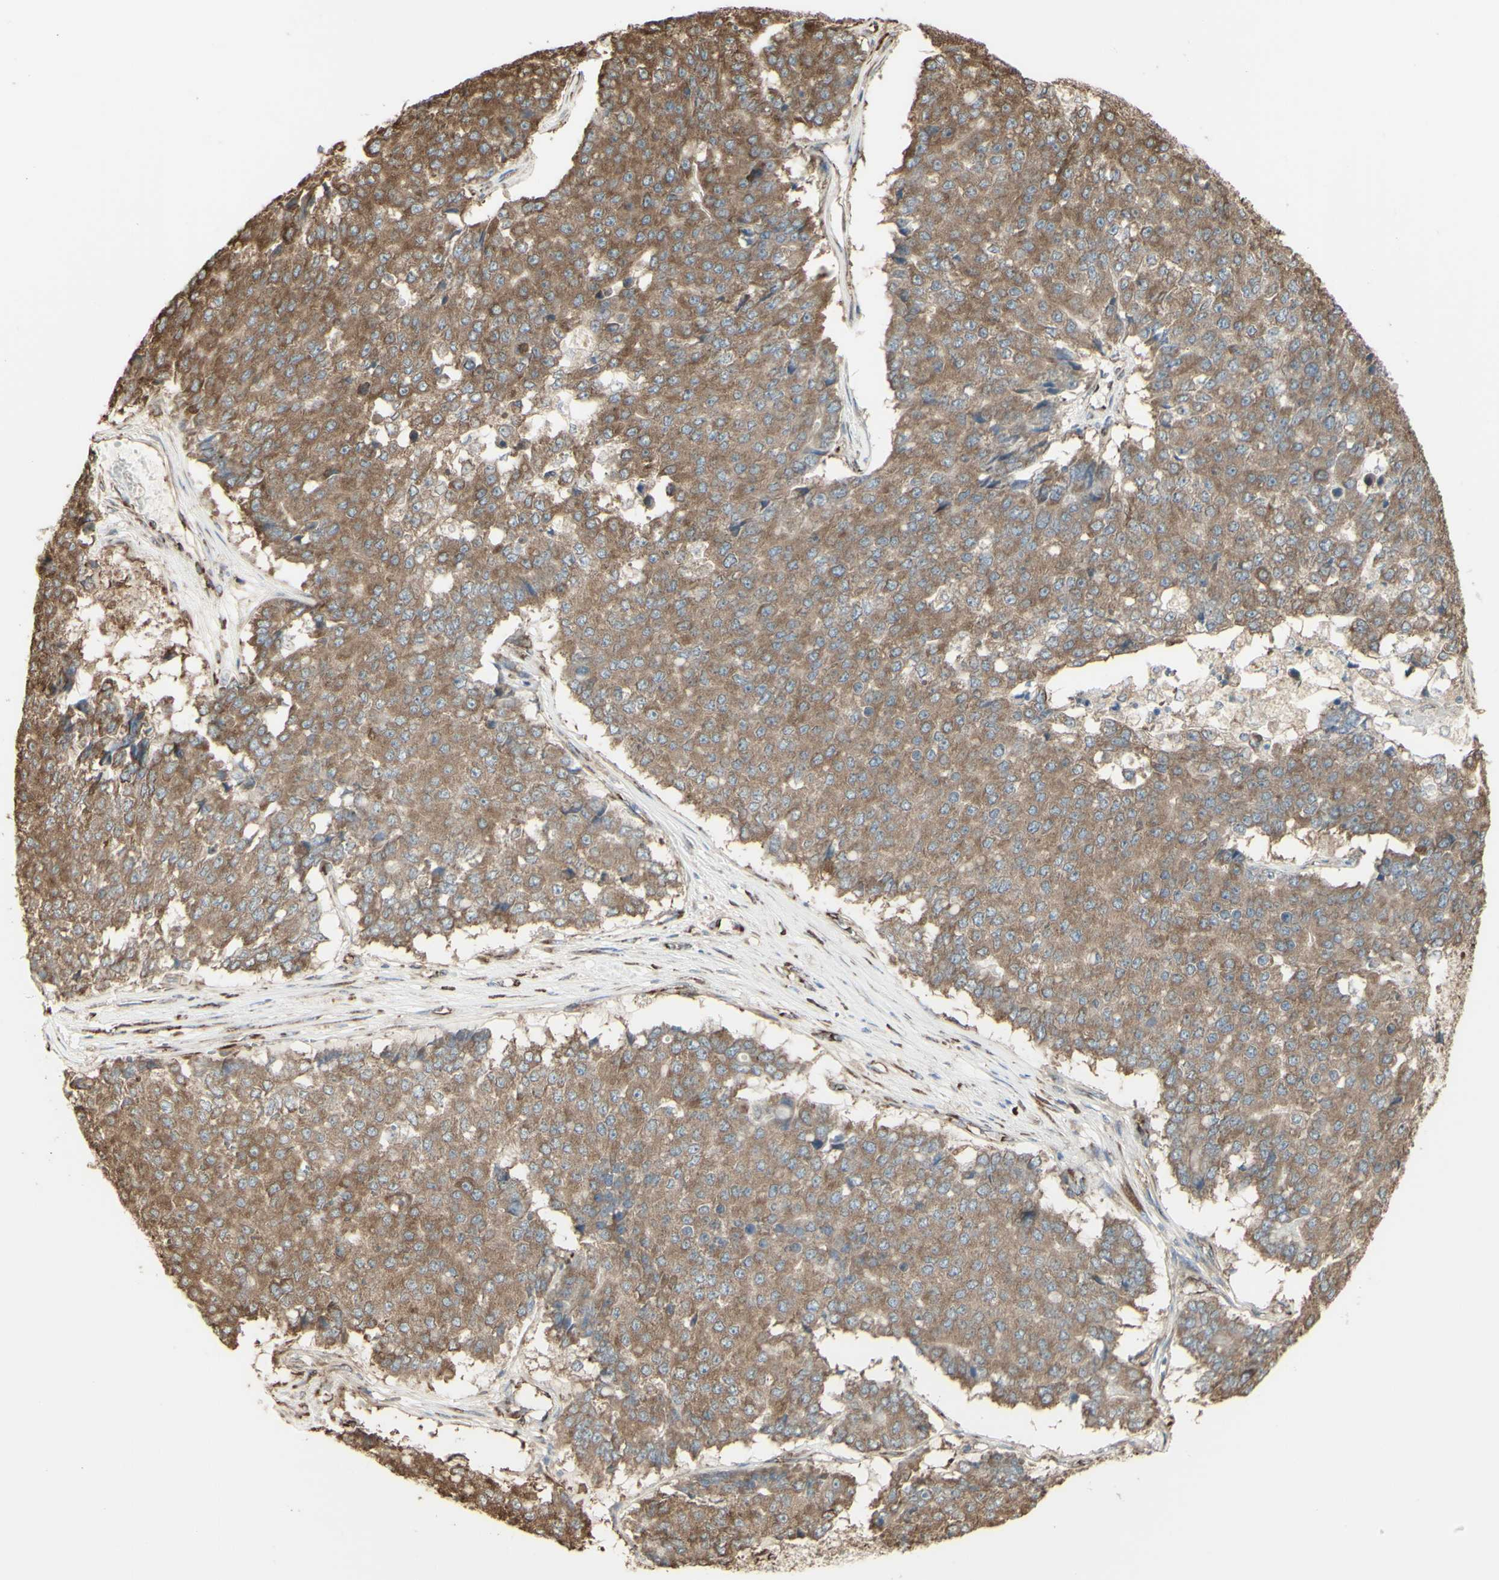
{"staining": {"intensity": "moderate", "quantity": ">75%", "location": "cytoplasmic/membranous"}, "tissue": "pancreatic cancer", "cell_type": "Tumor cells", "image_type": "cancer", "snomed": [{"axis": "morphology", "description": "Adenocarcinoma, NOS"}, {"axis": "topography", "description": "Pancreas"}], "caption": "Immunohistochemical staining of human pancreatic adenocarcinoma displays medium levels of moderate cytoplasmic/membranous positivity in approximately >75% of tumor cells.", "gene": "EEF1B2", "patient": {"sex": "male", "age": 50}}